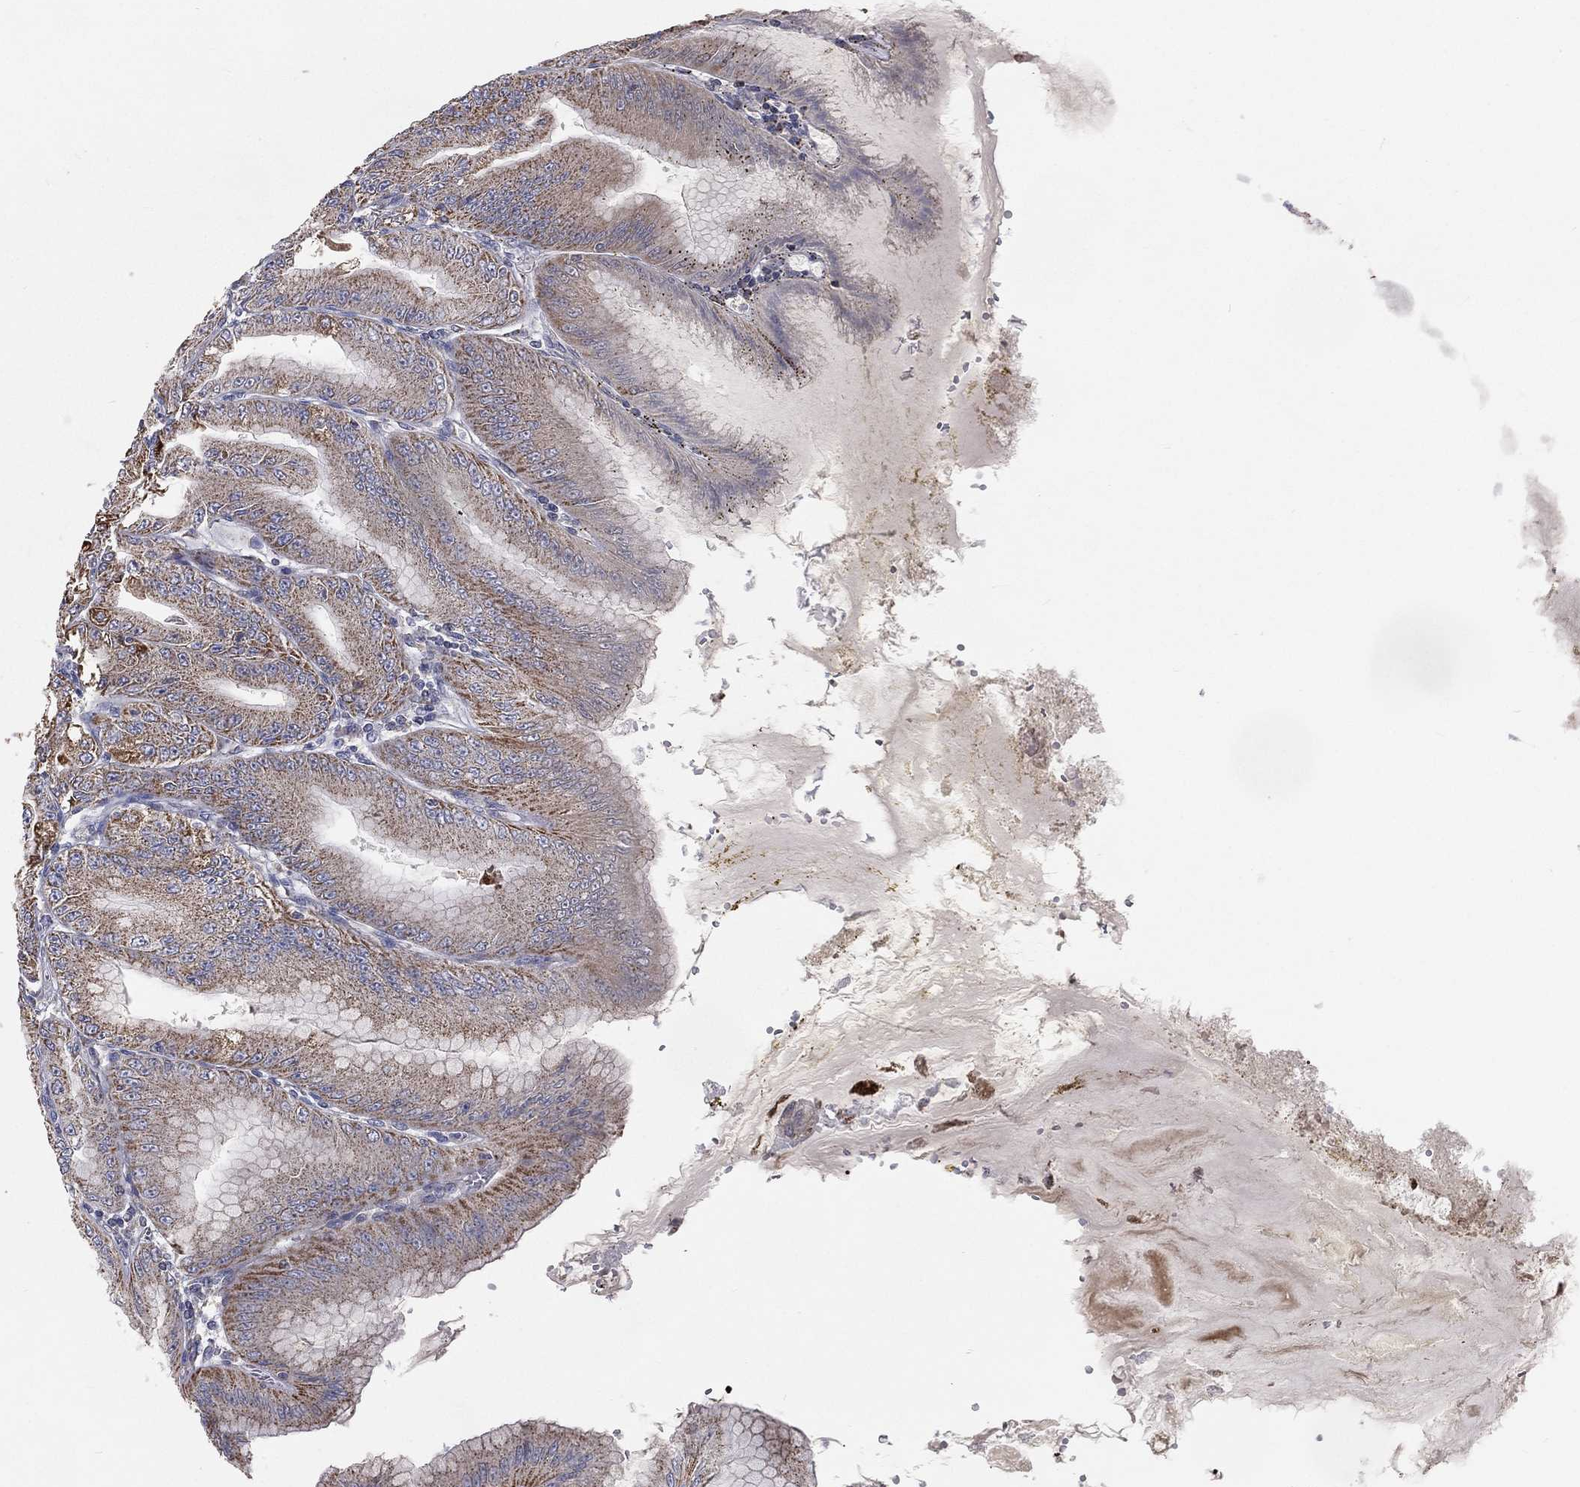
{"staining": {"intensity": "strong", "quantity": "<25%", "location": "cytoplasmic/membranous"}, "tissue": "stomach", "cell_type": "Glandular cells", "image_type": "normal", "snomed": [{"axis": "morphology", "description": "Normal tissue, NOS"}, {"axis": "topography", "description": "Stomach"}], "caption": "Brown immunohistochemical staining in benign human stomach exhibits strong cytoplasmic/membranous staining in about <25% of glandular cells.", "gene": "HADH", "patient": {"sex": "male", "age": 71}}